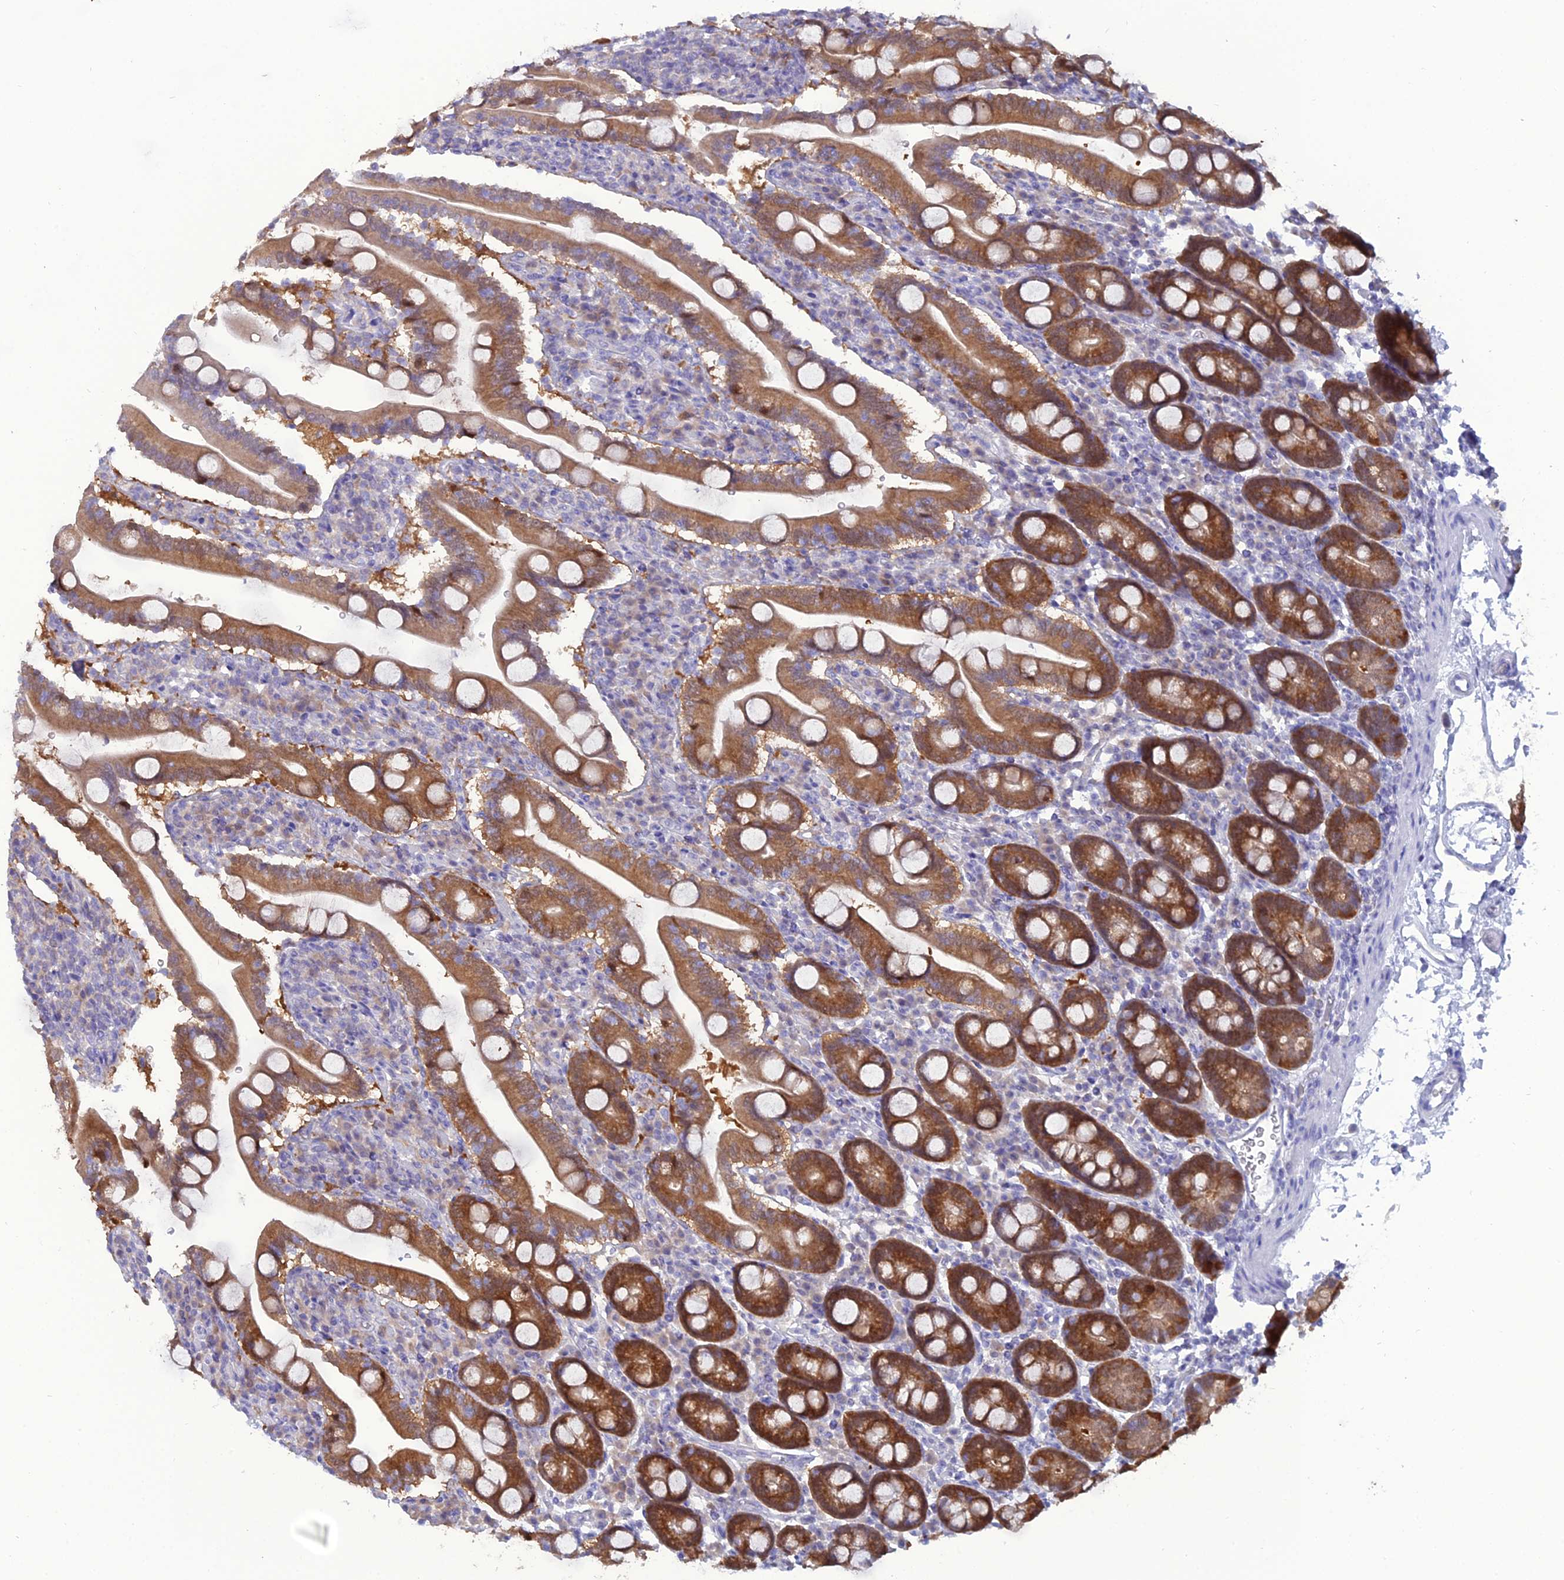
{"staining": {"intensity": "moderate", "quantity": "25%-75%", "location": "cytoplasmic/membranous"}, "tissue": "duodenum", "cell_type": "Glandular cells", "image_type": "normal", "snomed": [{"axis": "morphology", "description": "Normal tissue, NOS"}, {"axis": "topography", "description": "Duodenum"}], "caption": "A micrograph showing moderate cytoplasmic/membranous positivity in about 25%-75% of glandular cells in benign duodenum, as visualized by brown immunohistochemical staining.", "gene": "GNPNAT1", "patient": {"sex": "male", "age": 35}}